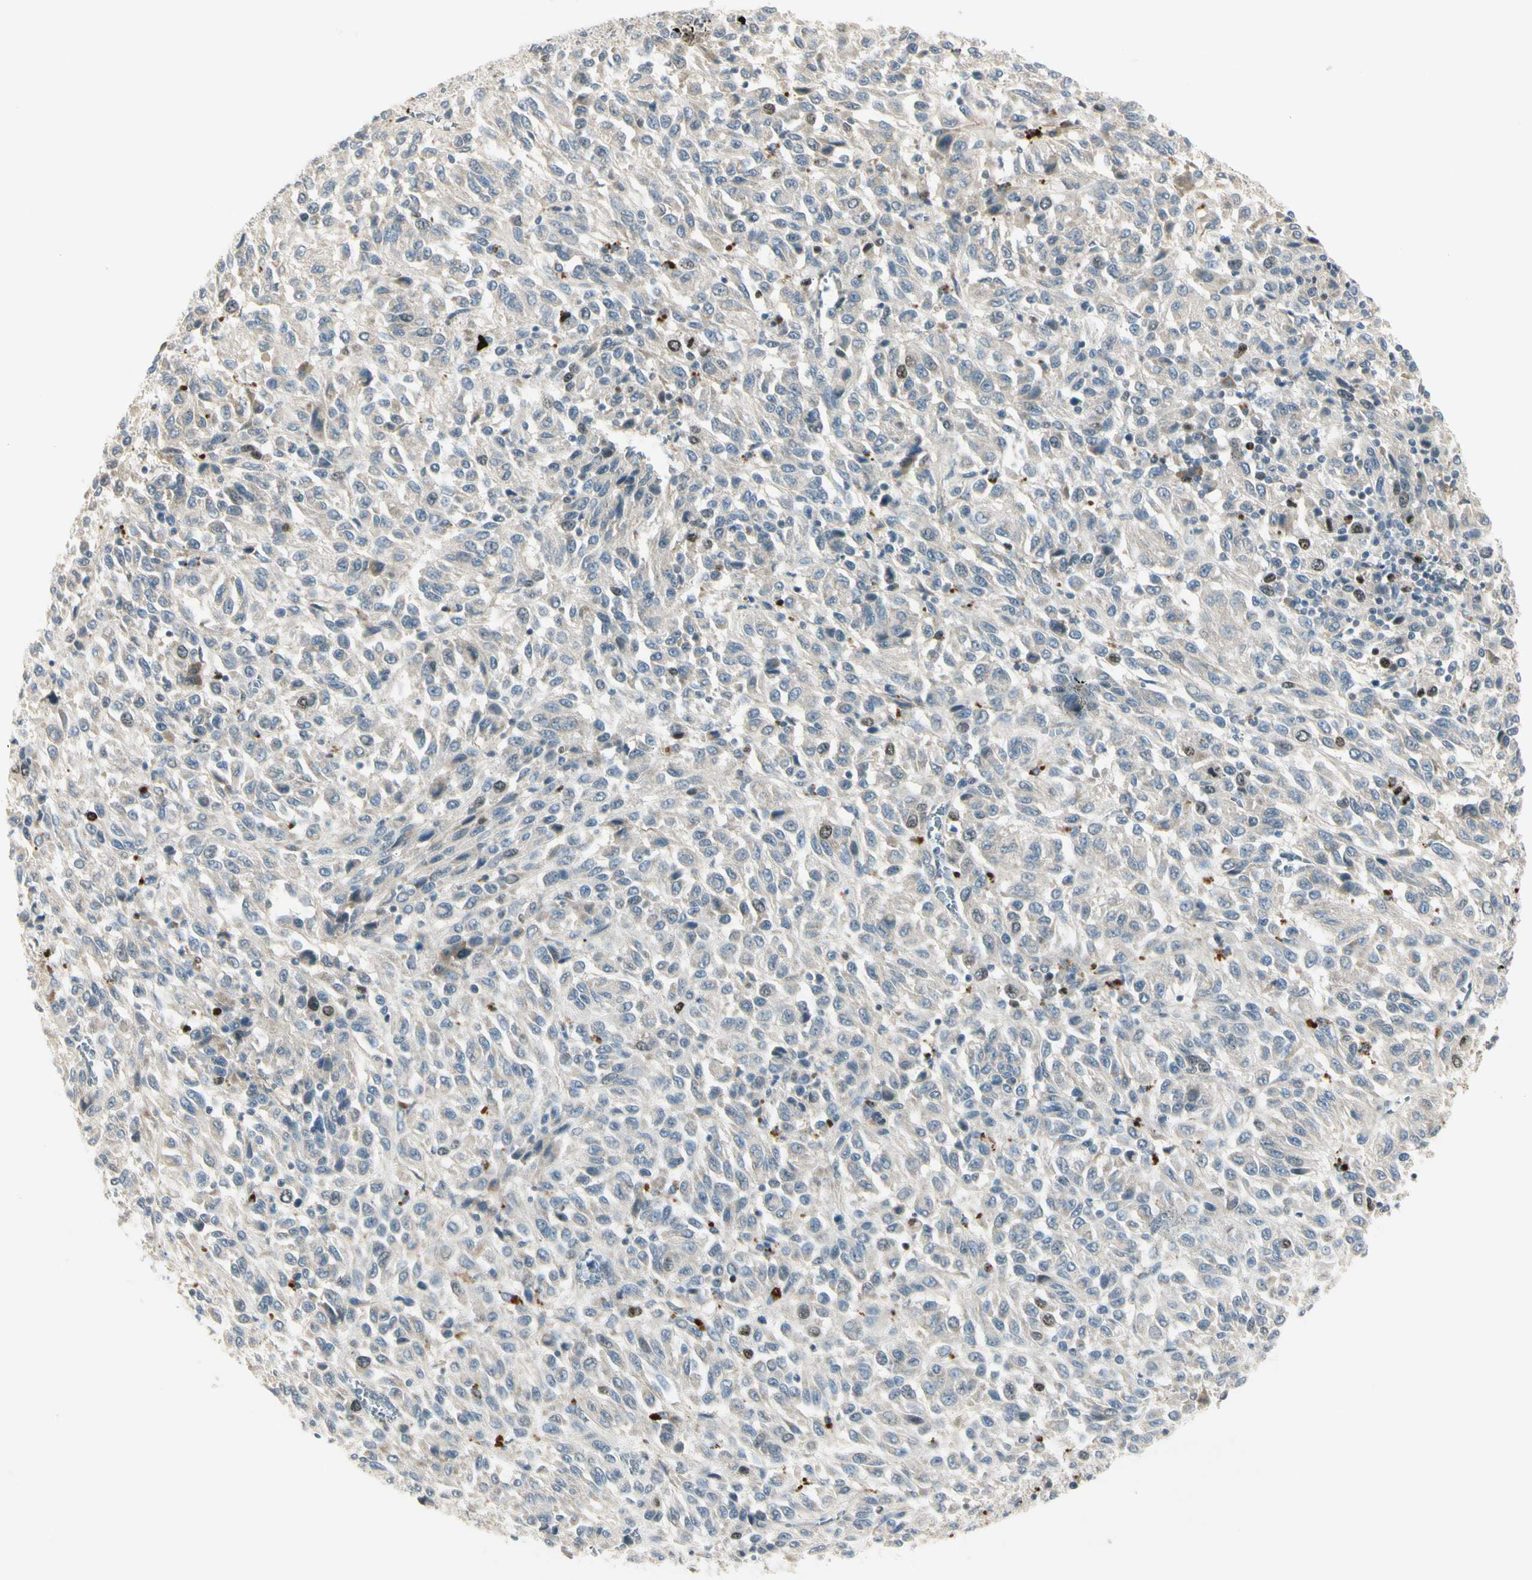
{"staining": {"intensity": "negative", "quantity": "none", "location": "none"}, "tissue": "melanoma", "cell_type": "Tumor cells", "image_type": "cancer", "snomed": [{"axis": "morphology", "description": "Malignant melanoma, Metastatic site"}, {"axis": "topography", "description": "Lung"}], "caption": "Malignant melanoma (metastatic site) was stained to show a protein in brown. There is no significant positivity in tumor cells. The staining was performed using DAB to visualize the protein expression in brown, while the nuclei were stained in blue with hematoxylin (Magnification: 20x).", "gene": "PITX1", "patient": {"sex": "male", "age": 64}}